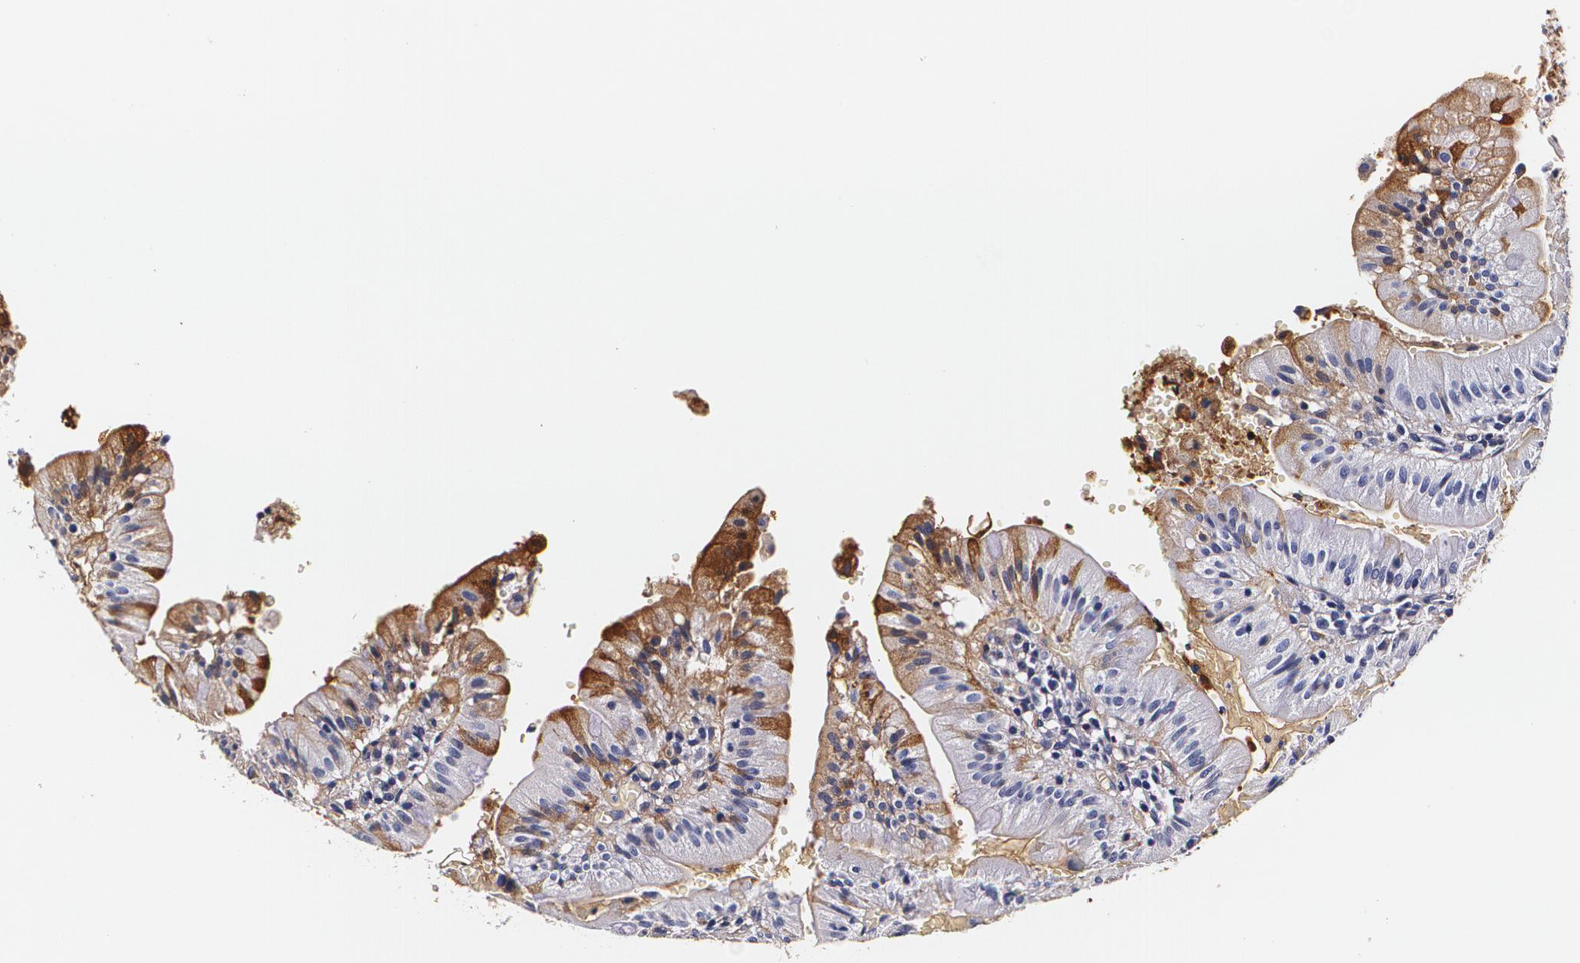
{"staining": {"intensity": "moderate", "quantity": "<25%", "location": "cytoplasmic/membranous"}, "tissue": "small intestine", "cell_type": "Glandular cells", "image_type": "normal", "snomed": [{"axis": "morphology", "description": "Normal tissue, NOS"}, {"axis": "topography", "description": "Small intestine"}], "caption": "IHC image of unremarkable small intestine: small intestine stained using IHC reveals low levels of moderate protein expression localized specifically in the cytoplasmic/membranous of glandular cells, appearing as a cytoplasmic/membranous brown color.", "gene": "TTR", "patient": {"sex": "male", "age": 71}}